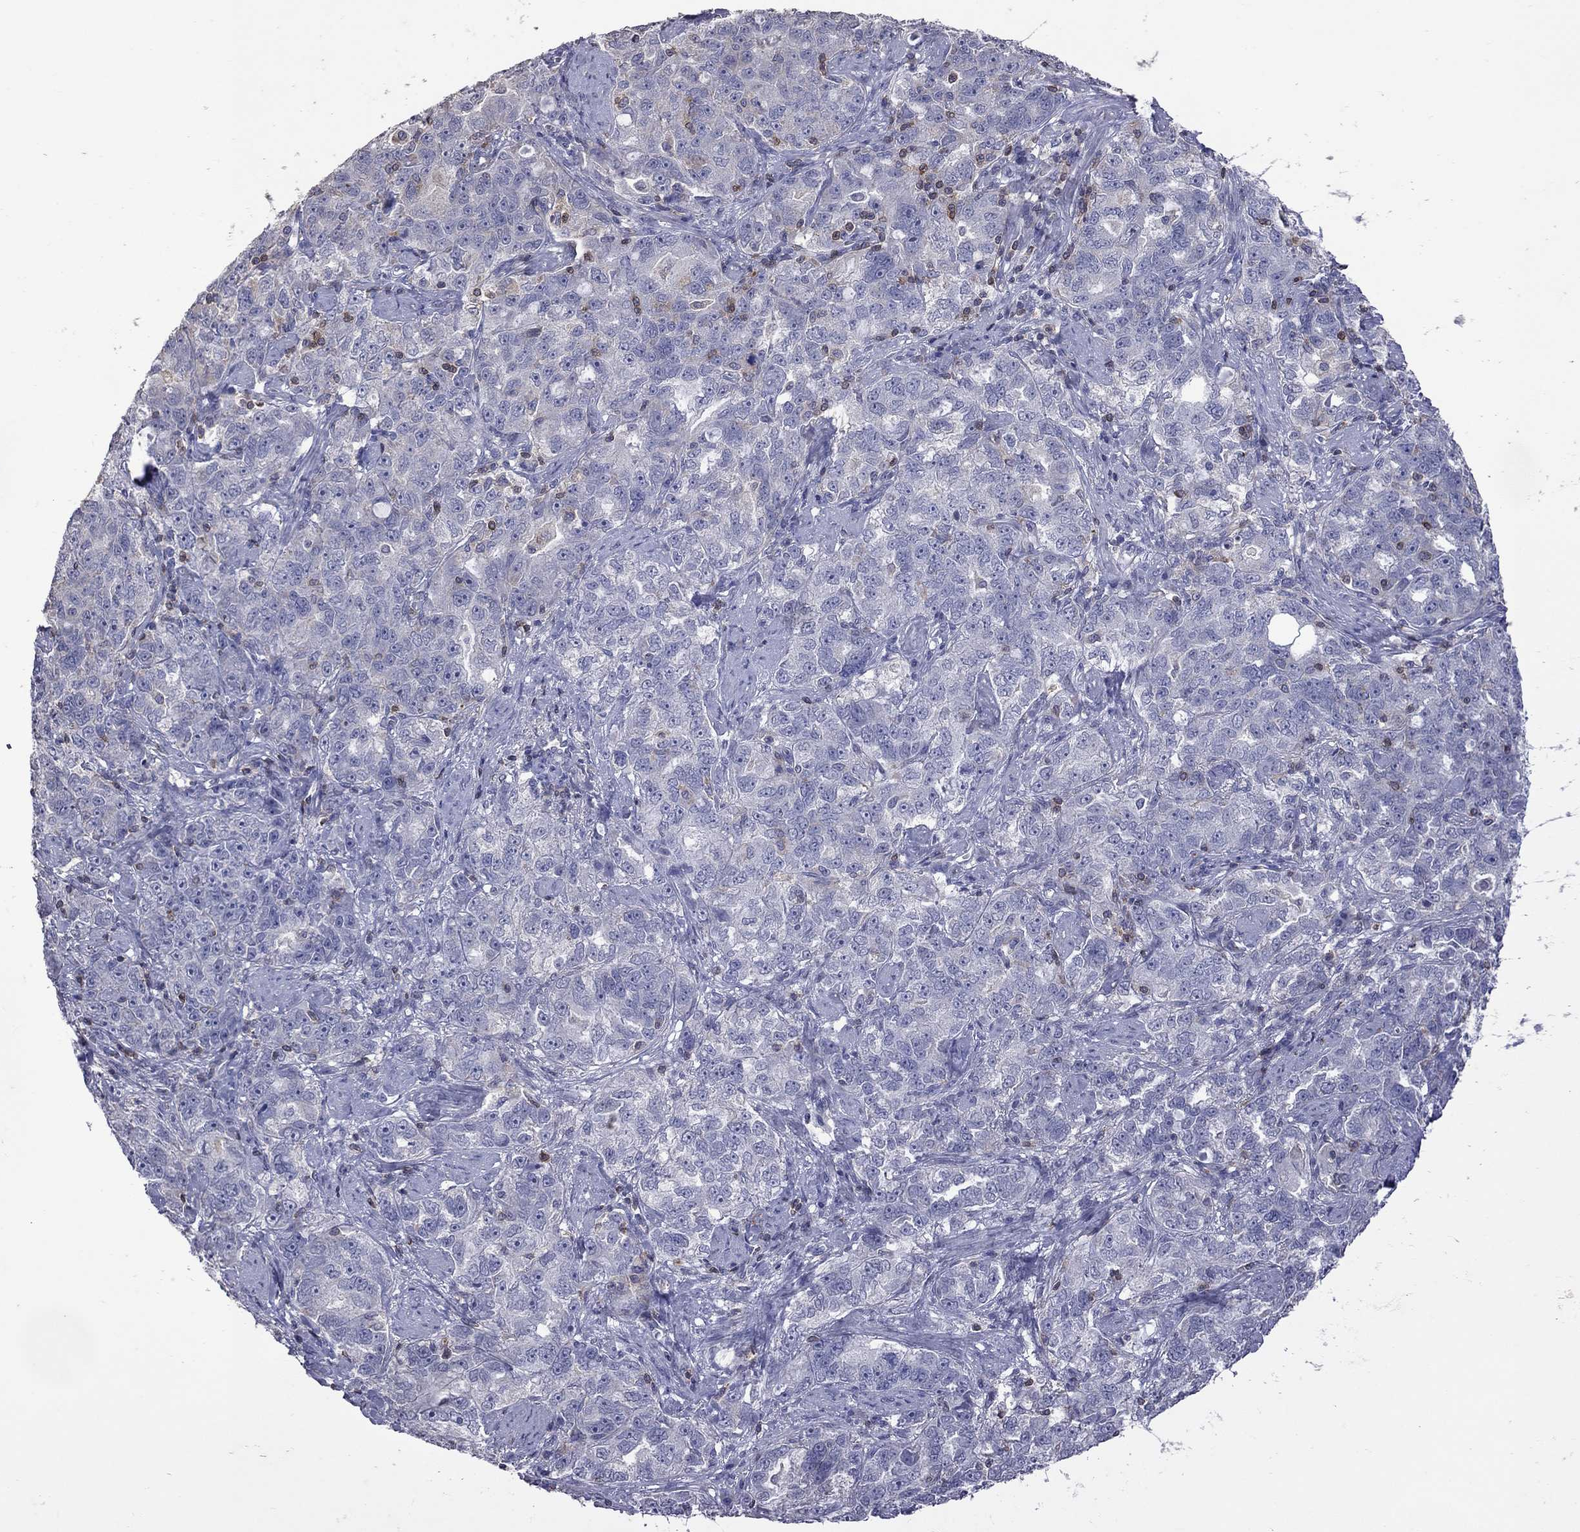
{"staining": {"intensity": "negative", "quantity": "none", "location": "none"}, "tissue": "ovarian cancer", "cell_type": "Tumor cells", "image_type": "cancer", "snomed": [{"axis": "morphology", "description": "Cystadenocarcinoma, serous, NOS"}, {"axis": "topography", "description": "Ovary"}], "caption": "Ovarian cancer stained for a protein using IHC shows no positivity tumor cells.", "gene": "IPCEF1", "patient": {"sex": "female", "age": 51}}